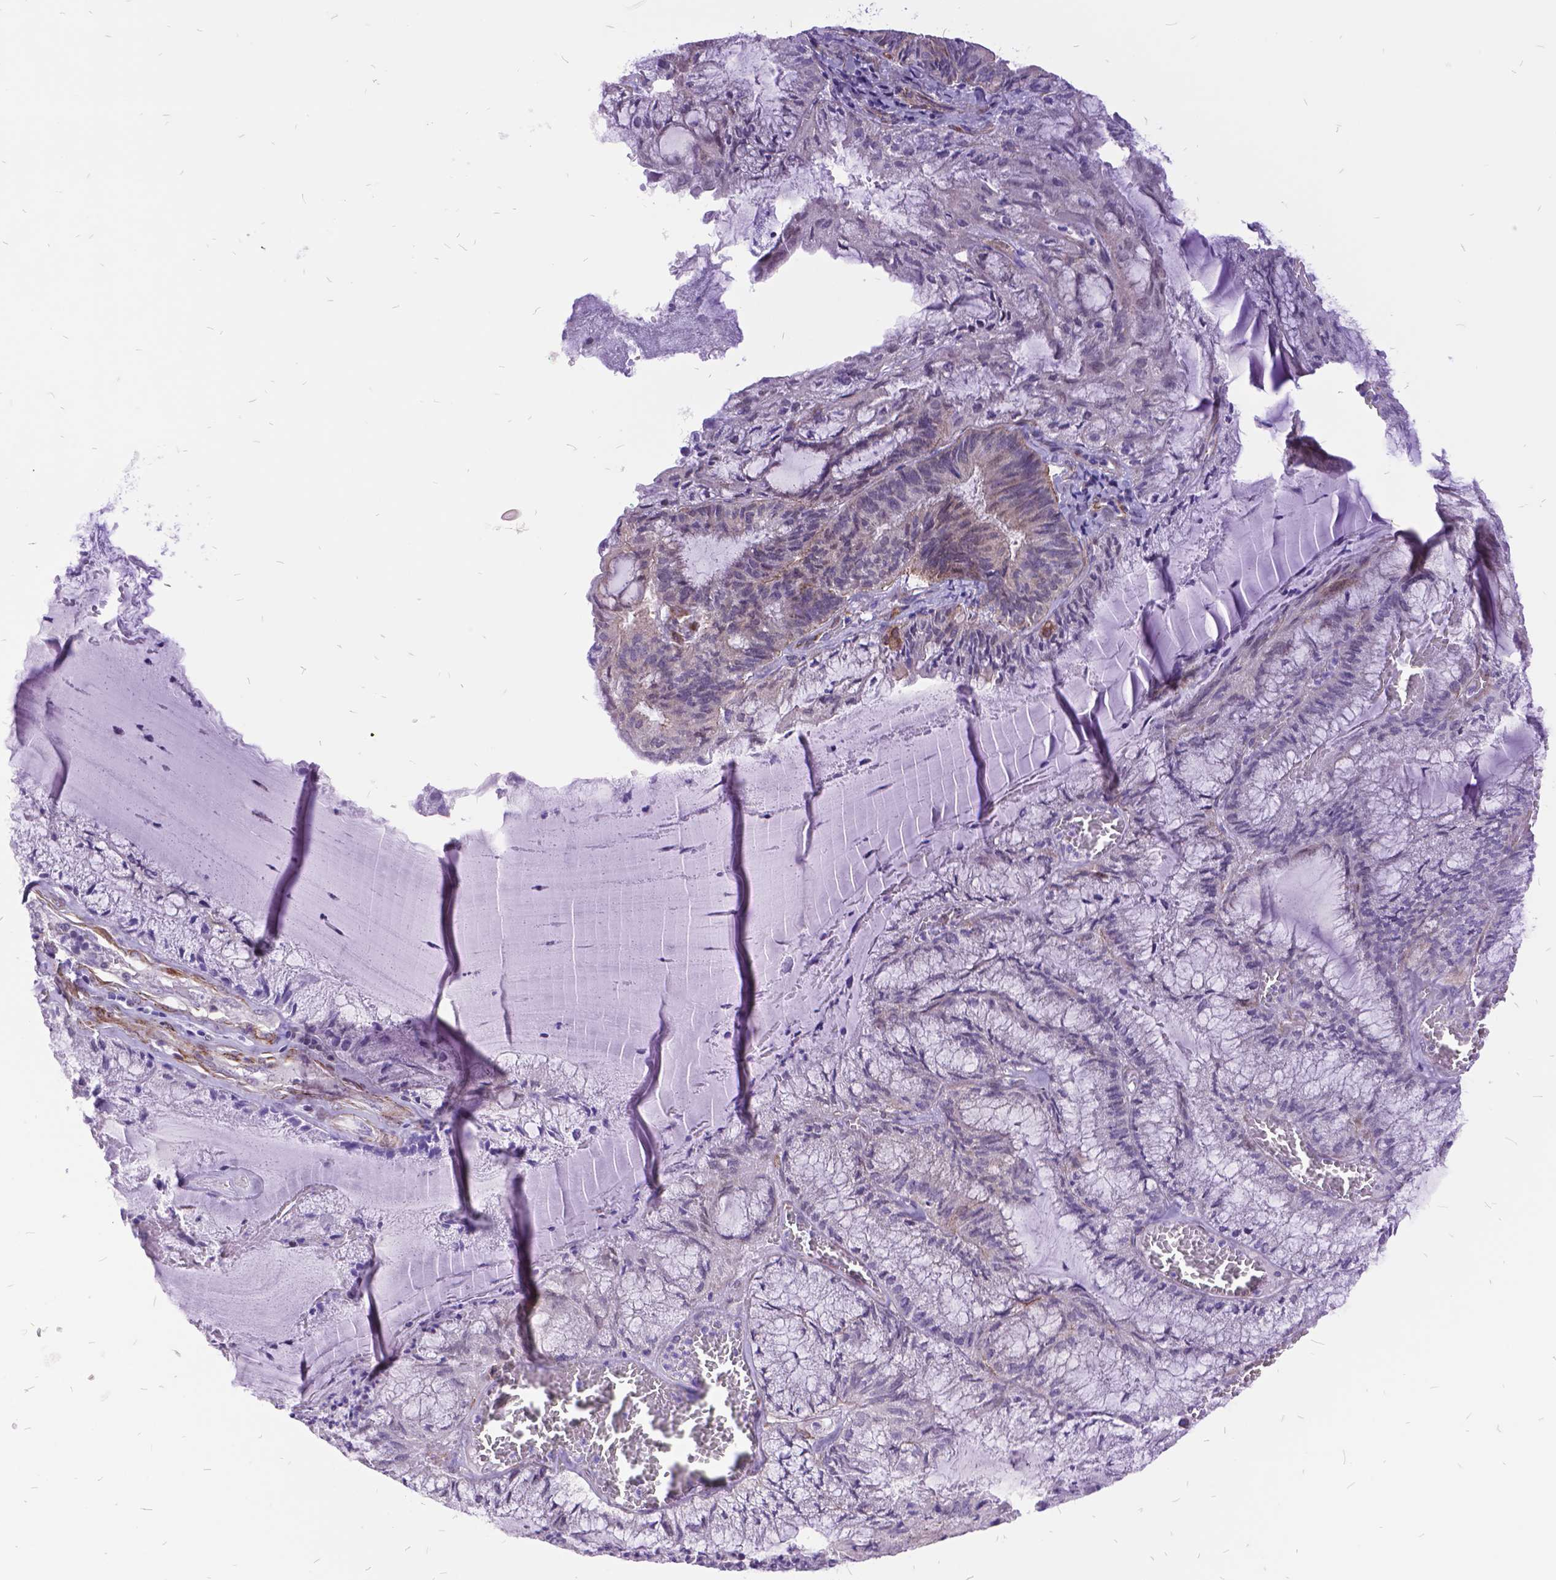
{"staining": {"intensity": "negative", "quantity": "none", "location": "none"}, "tissue": "endometrial cancer", "cell_type": "Tumor cells", "image_type": "cancer", "snomed": [{"axis": "morphology", "description": "Carcinoma, NOS"}, {"axis": "topography", "description": "Endometrium"}], "caption": "The micrograph exhibits no significant staining in tumor cells of endometrial cancer.", "gene": "GRB7", "patient": {"sex": "female", "age": 62}}